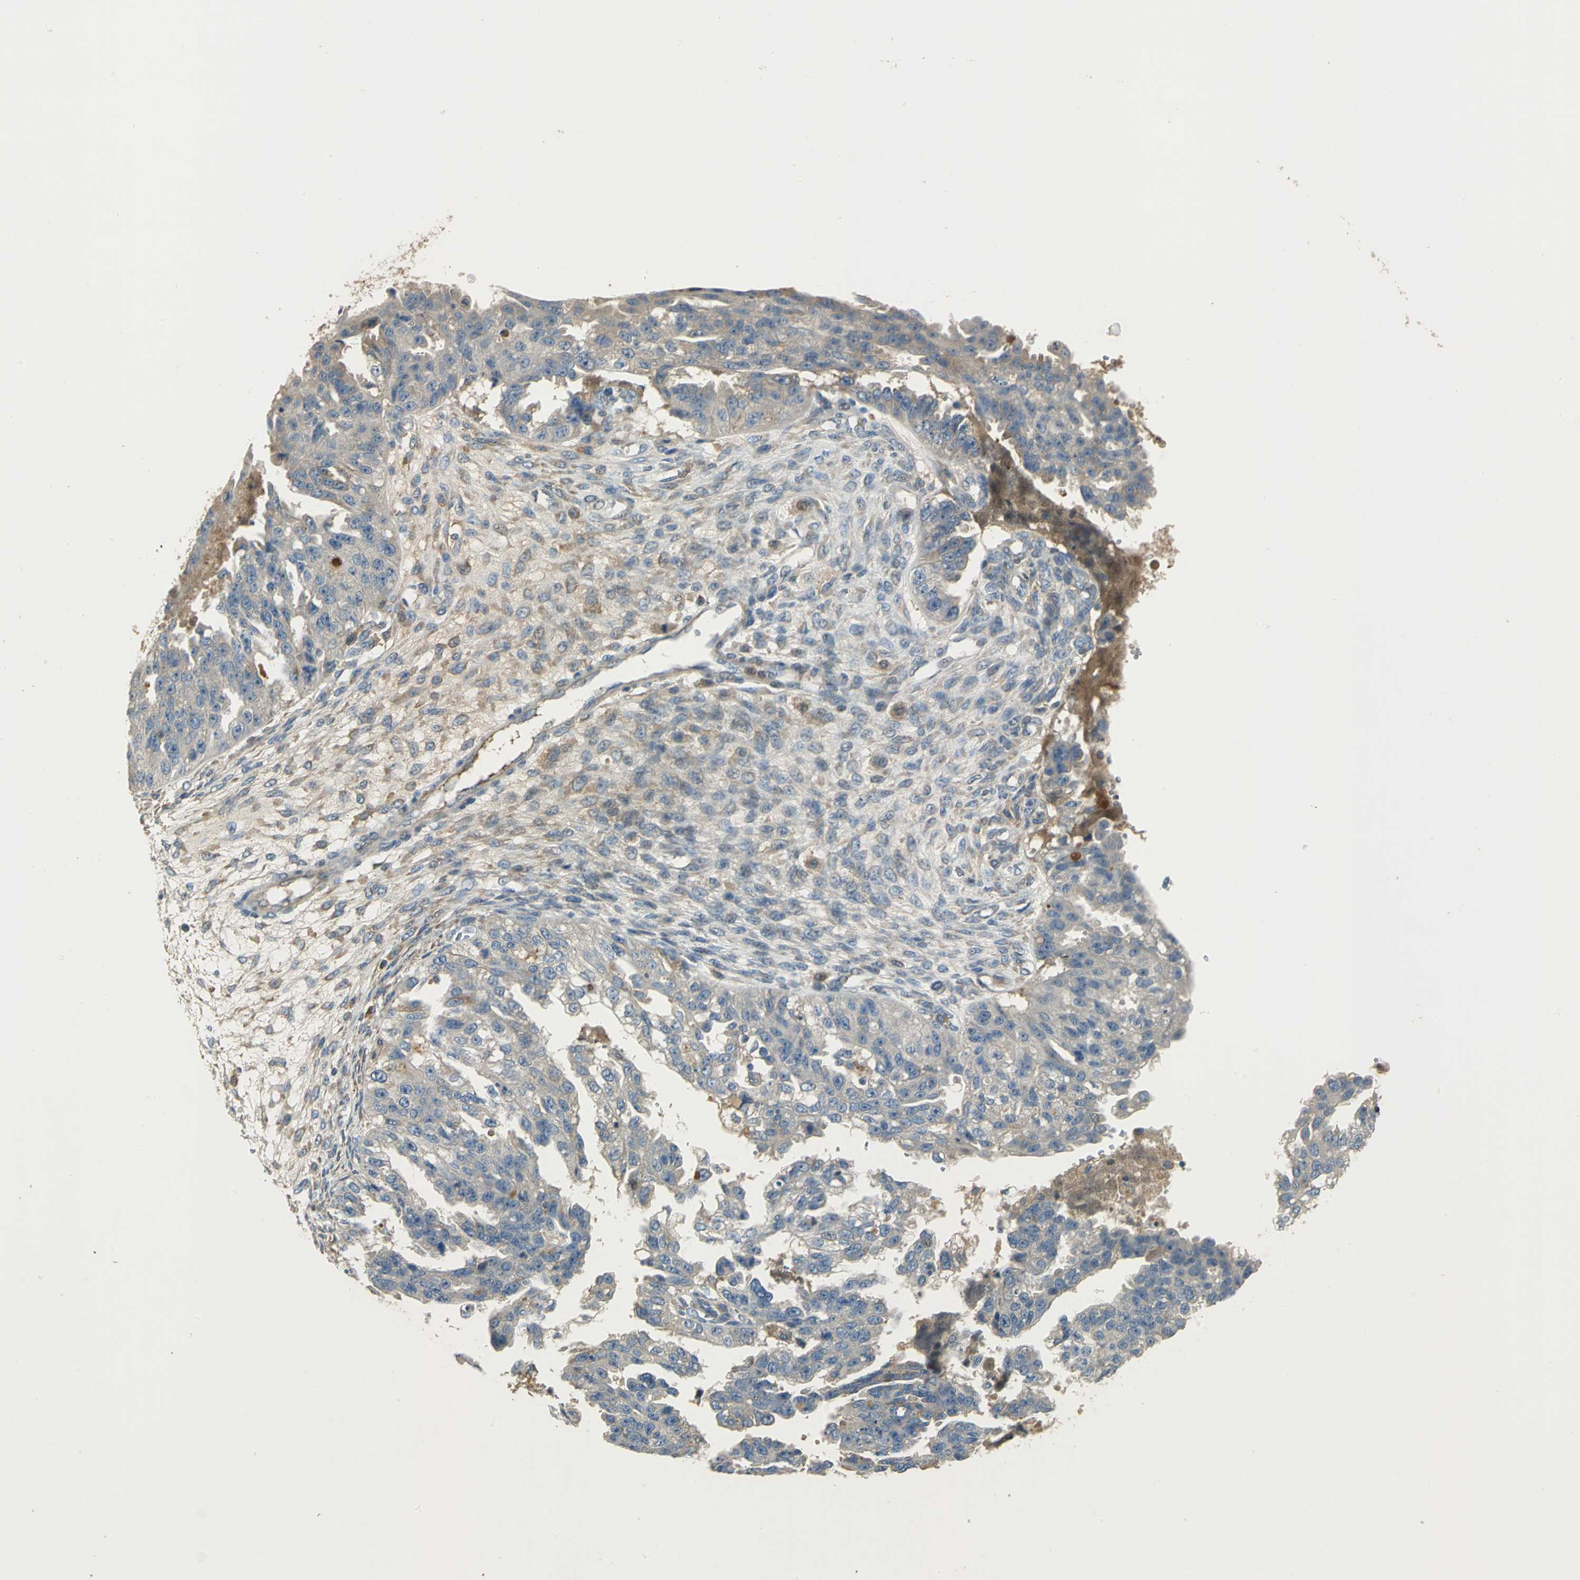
{"staining": {"intensity": "weak", "quantity": "<25%", "location": "cytoplasmic/membranous"}, "tissue": "ovarian cancer", "cell_type": "Tumor cells", "image_type": "cancer", "snomed": [{"axis": "morphology", "description": "Cystadenocarcinoma, serous, NOS"}, {"axis": "topography", "description": "Ovary"}], "caption": "The IHC photomicrograph has no significant positivity in tumor cells of ovarian cancer (serous cystadenocarcinoma) tissue.", "gene": "PROC", "patient": {"sex": "female", "age": 58}}